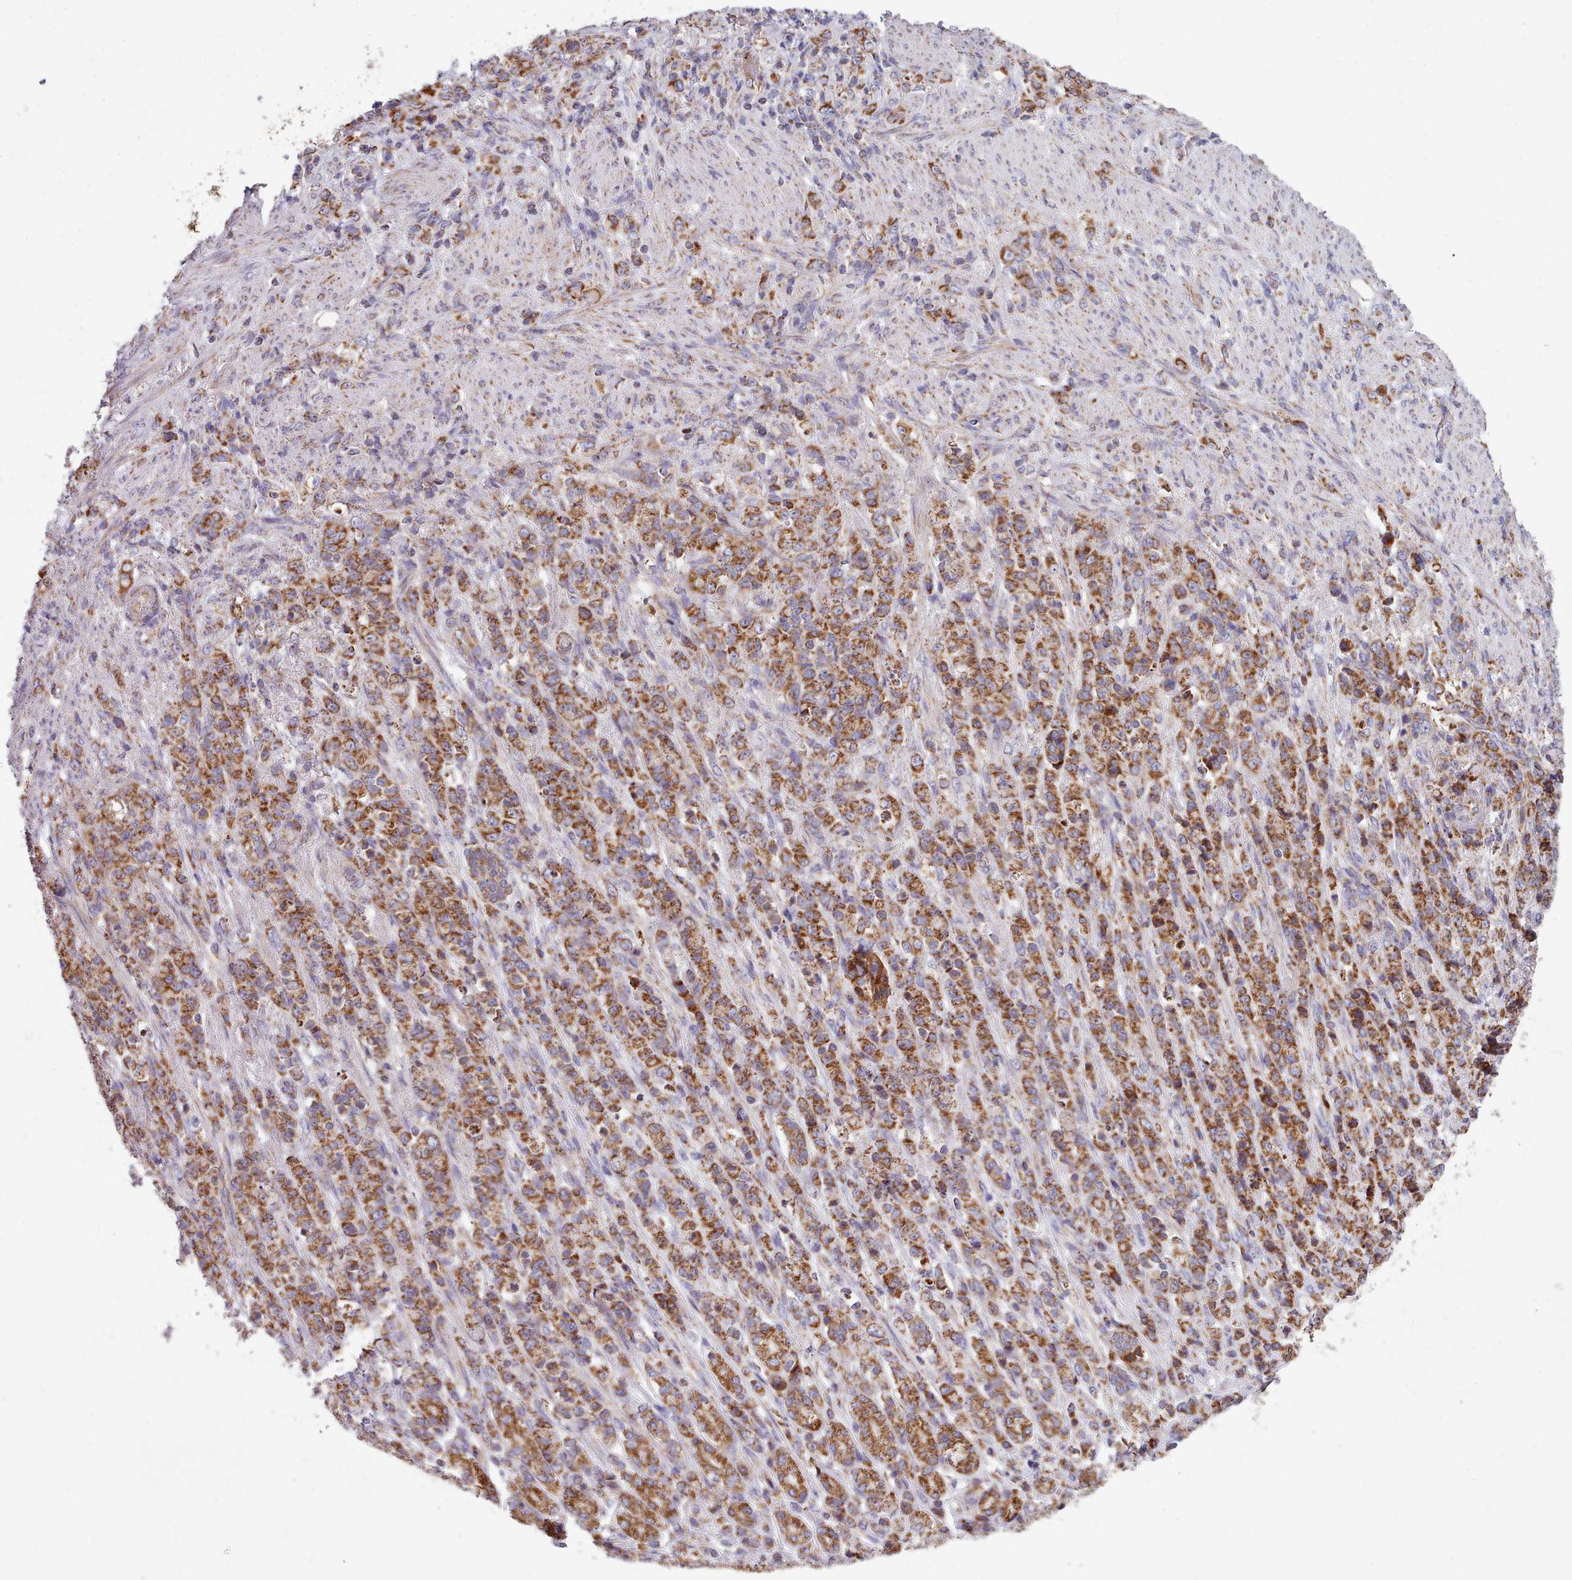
{"staining": {"intensity": "strong", "quantity": ">75%", "location": "cytoplasmic/membranous"}, "tissue": "stomach cancer", "cell_type": "Tumor cells", "image_type": "cancer", "snomed": [{"axis": "morphology", "description": "Adenocarcinoma, NOS"}, {"axis": "topography", "description": "Stomach"}], "caption": "The immunohistochemical stain labels strong cytoplasmic/membranous expression in tumor cells of stomach adenocarcinoma tissue.", "gene": "SRP54", "patient": {"sex": "female", "age": 79}}